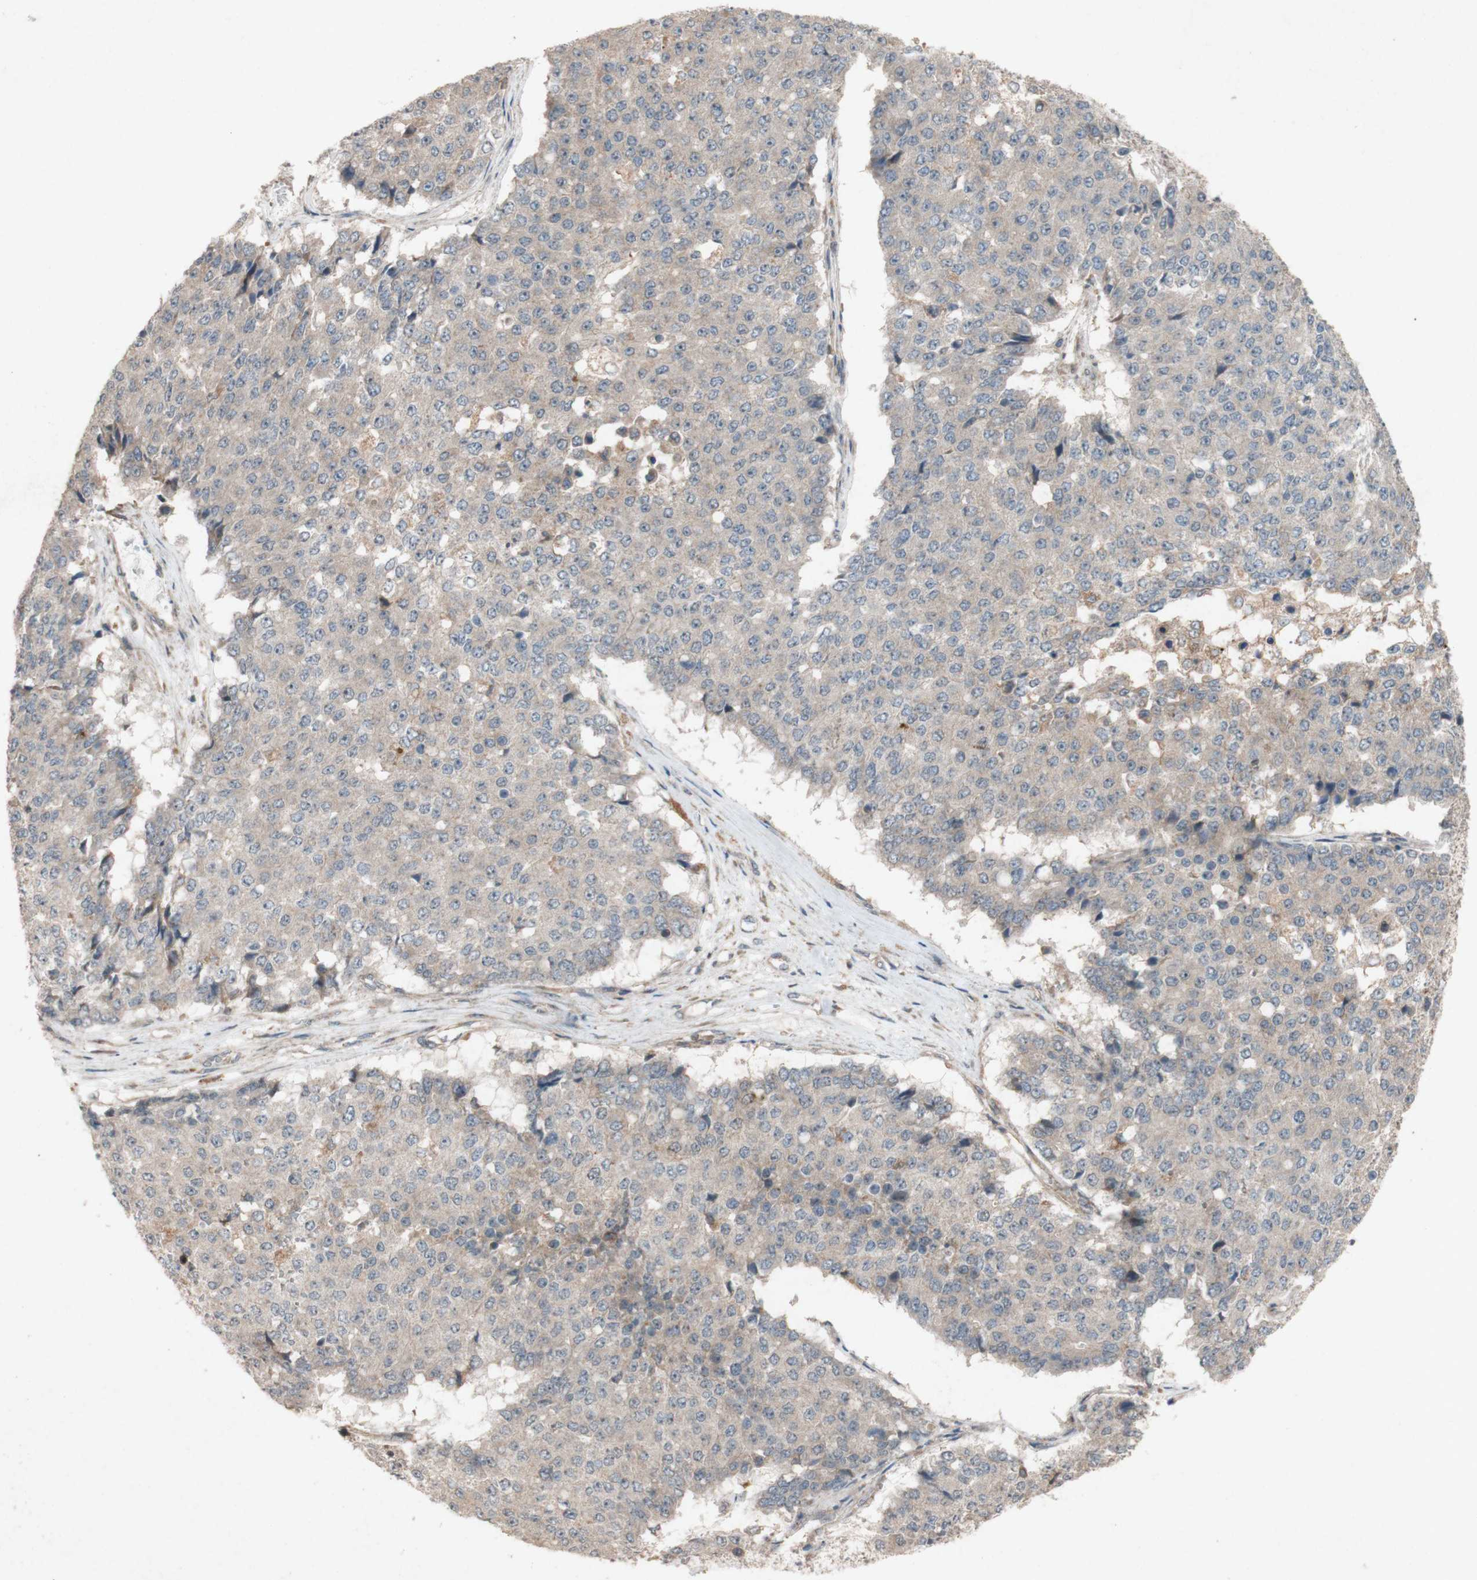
{"staining": {"intensity": "negative", "quantity": "none", "location": "none"}, "tissue": "pancreatic cancer", "cell_type": "Tumor cells", "image_type": "cancer", "snomed": [{"axis": "morphology", "description": "Adenocarcinoma, NOS"}, {"axis": "topography", "description": "Pancreas"}], "caption": "IHC photomicrograph of neoplastic tissue: human adenocarcinoma (pancreatic) stained with DAB (3,3'-diaminobenzidine) displays no significant protein expression in tumor cells. (DAB (3,3'-diaminobenzidine) immunohistochemistry visualized using brightfield microscopy, high magnification).", "gene": "ATP6V1F", "patient": {"sex": "male", "age": 50}}